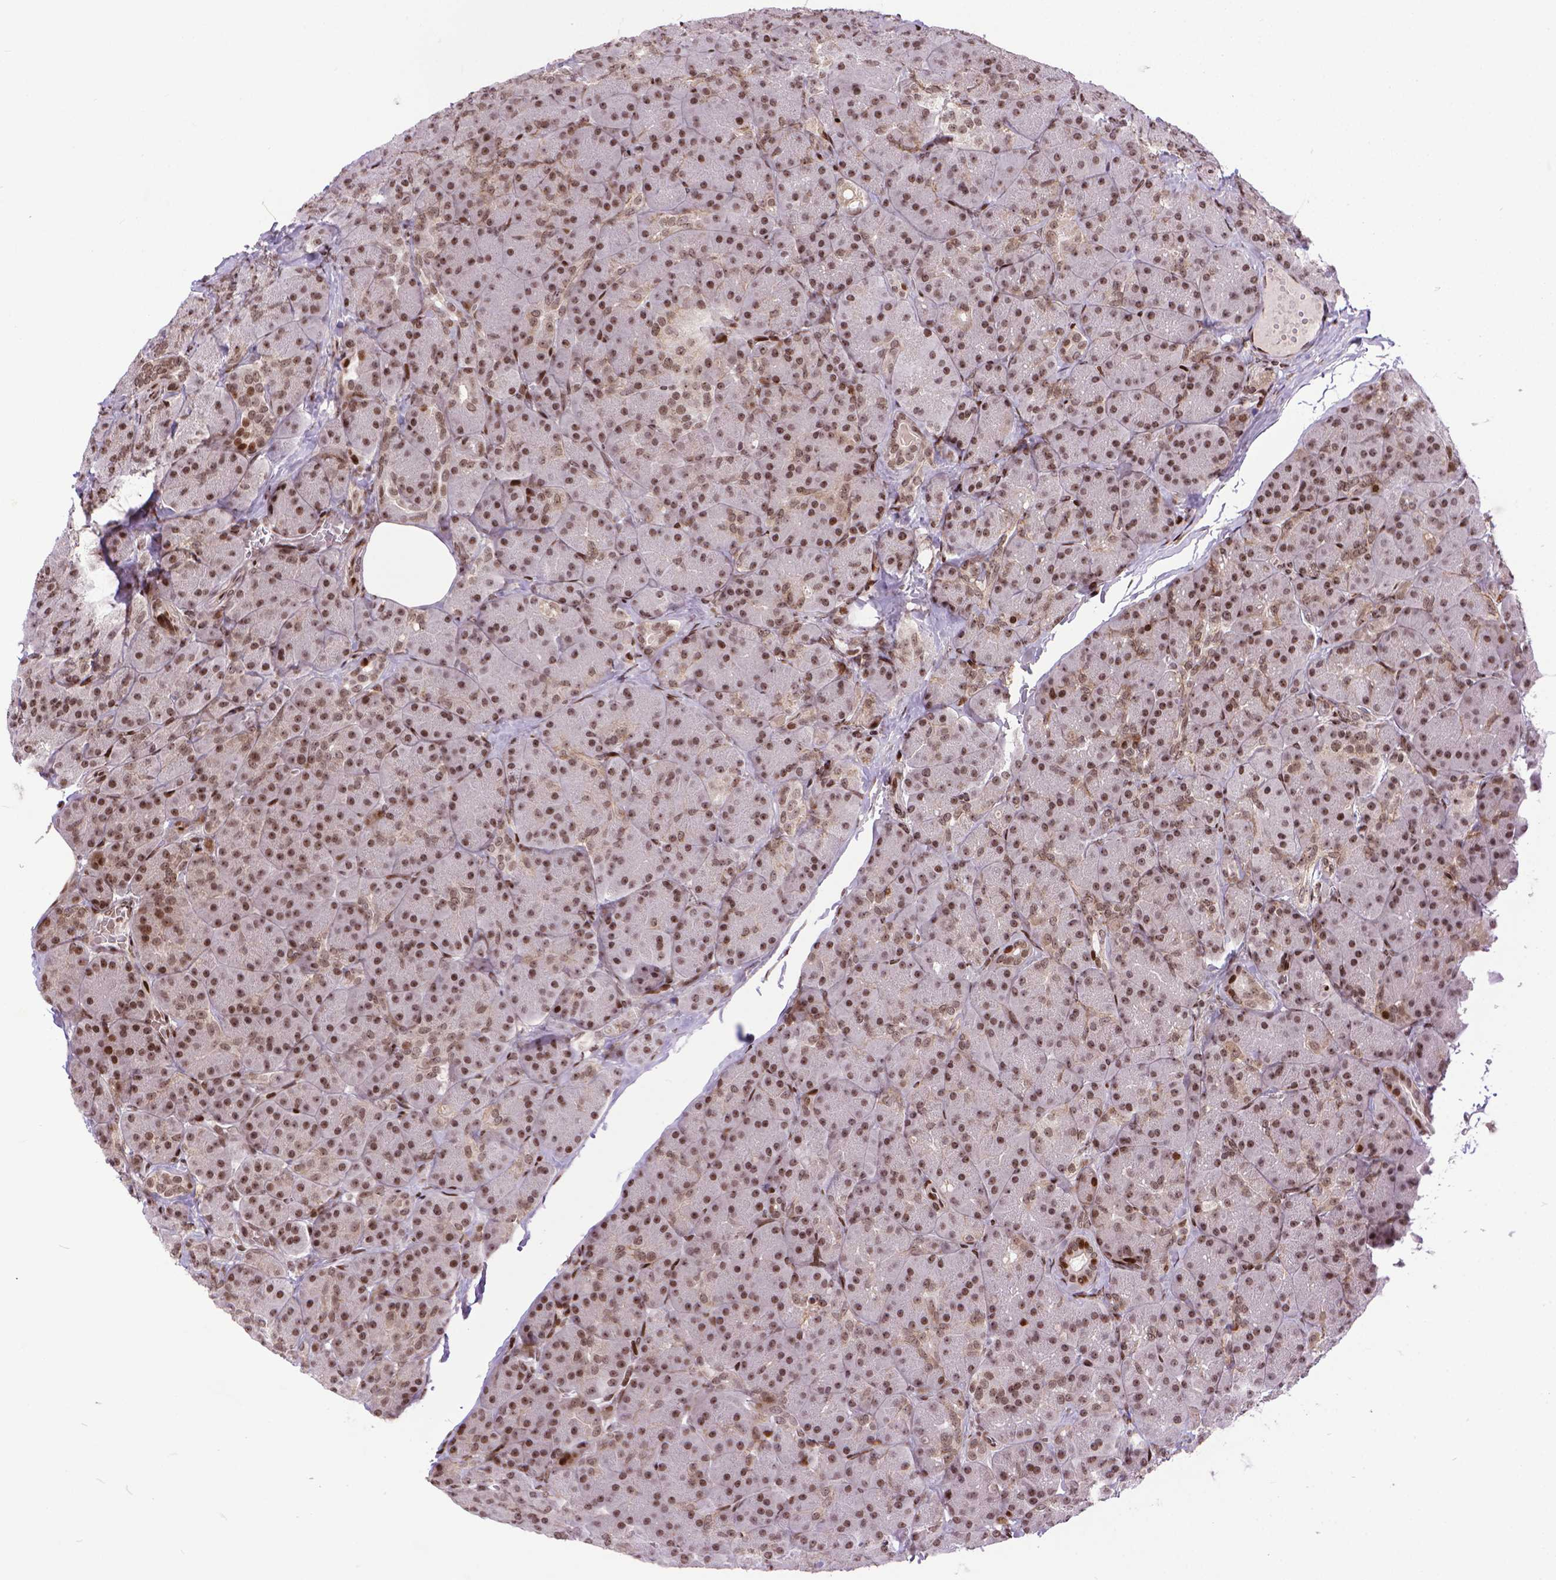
{"staining": {"intensity": "moderate", "quantity": ">75%", "location": "nuclear"}, "tissue": "pancreas", "cell_type": "Exocrine glandular cells", "image_type": "normal", "snomed": [{"axis": "morphology", "description": "Normal tissue, NOS"}, {"axis": "topography", "description": "Pancreas"}], "caption": "Pancreas was stained to show a protein in brown. There is medium levels of moderate nuclear expression in about >75% of exocrine glandular cells. (DAB IHC, brown staining for protein, blue staining for nuclei).", "gene": "AMER1", "patient": {"sex": "male", "age": 57}}